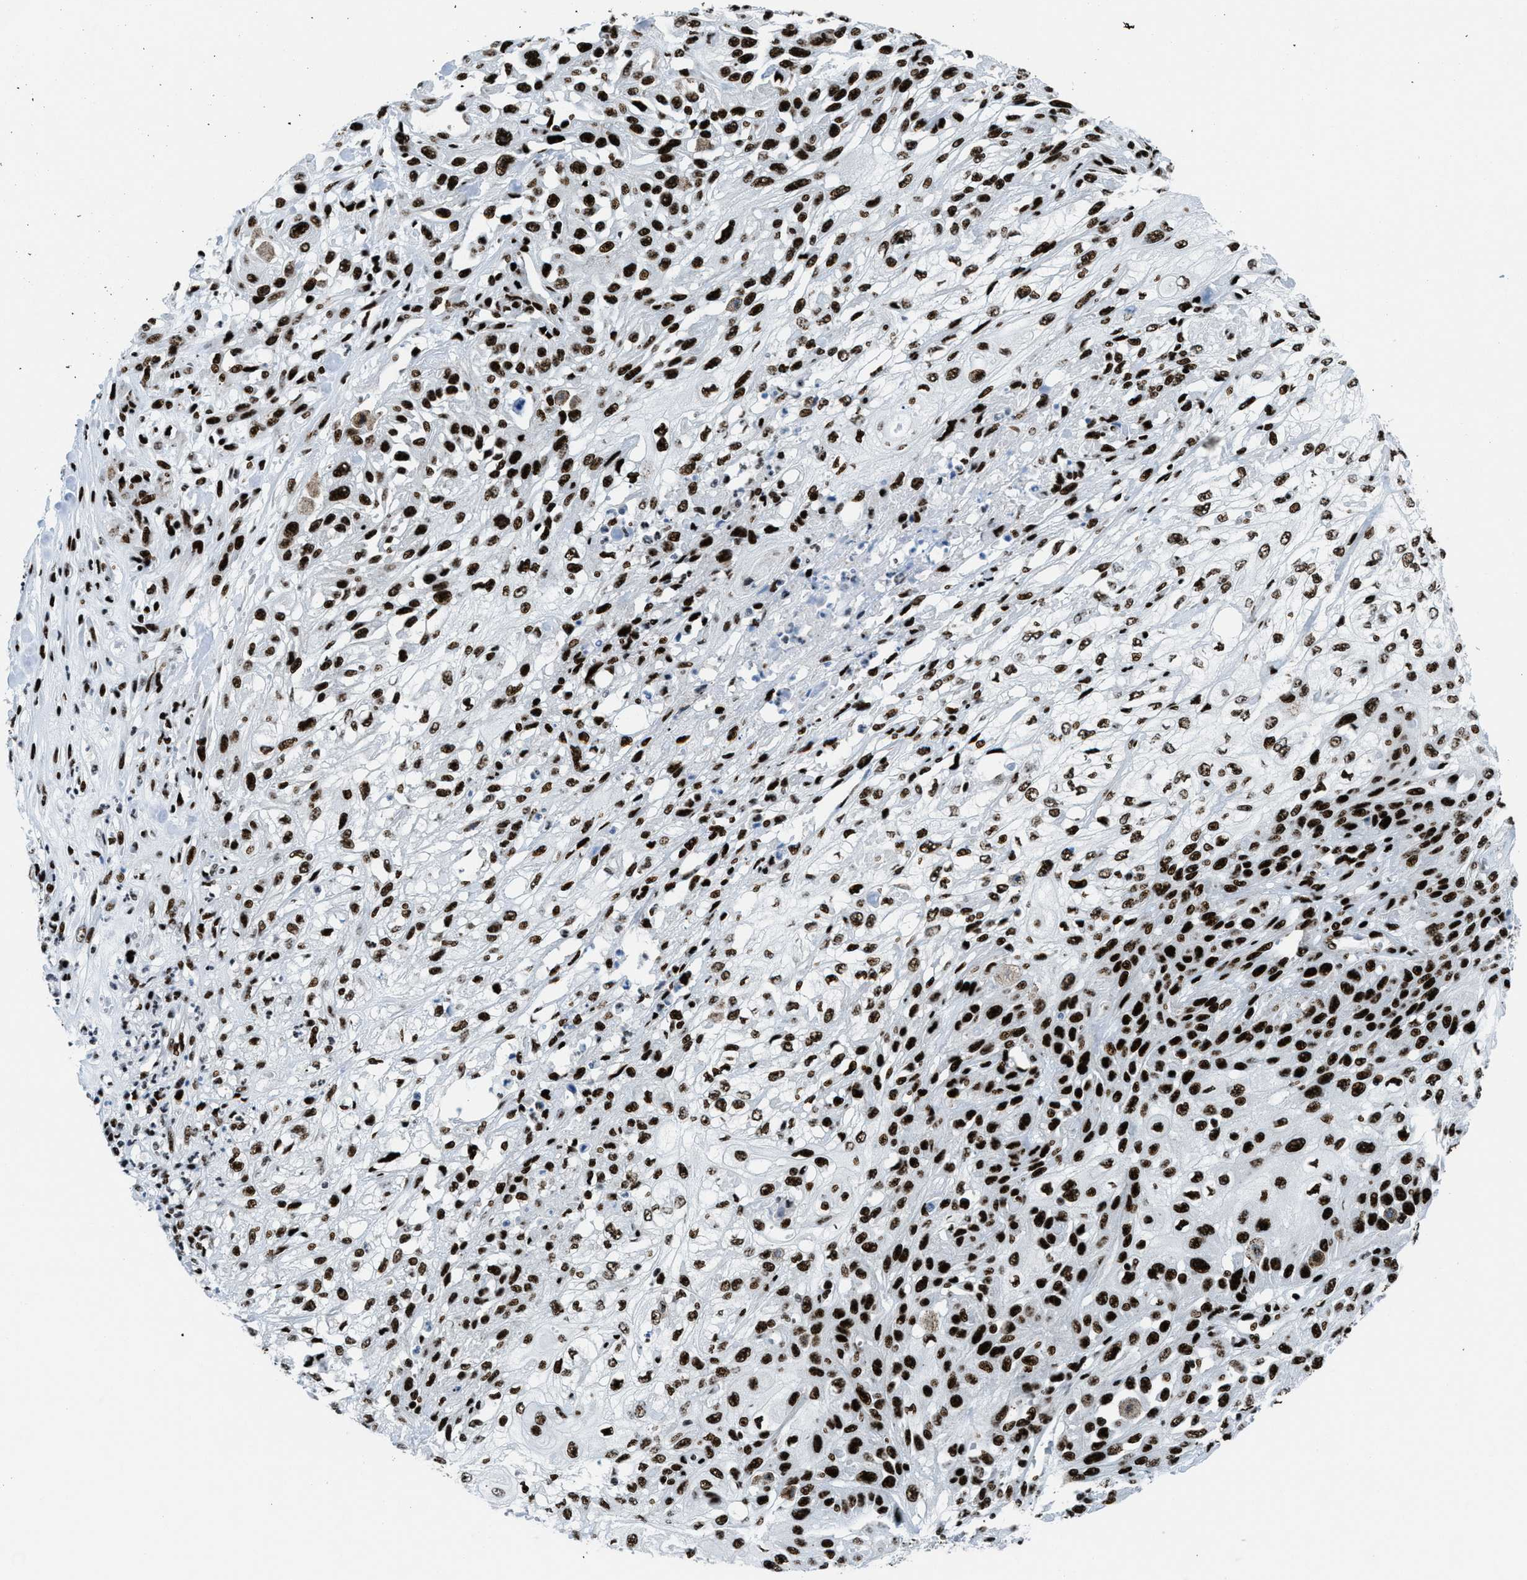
{"staining": {"intensity": "strong", "quantity": ">75%", "location": "nuclear"}, "tissue": "skin cancer", "cell_type": "Tumor cells", "image_type": "cancer", "snomed": [{"axis": "morphology", "description": "Squamous cell carcinoma, NOS"}, {"axis": "morphology", "description": "Squamous cell carcinoma, metastatic, NOS"}, {"axis": "topography", "description": "Skin"}, {"axis": "topography", "description": "Lymph node"}], "caption": "Strong nuclear protein positivity is appreciated in approximately >75% of tumor cells in skin cancer.", "gene": "NONO", "patient": {"sex": "male", "age": 75}}